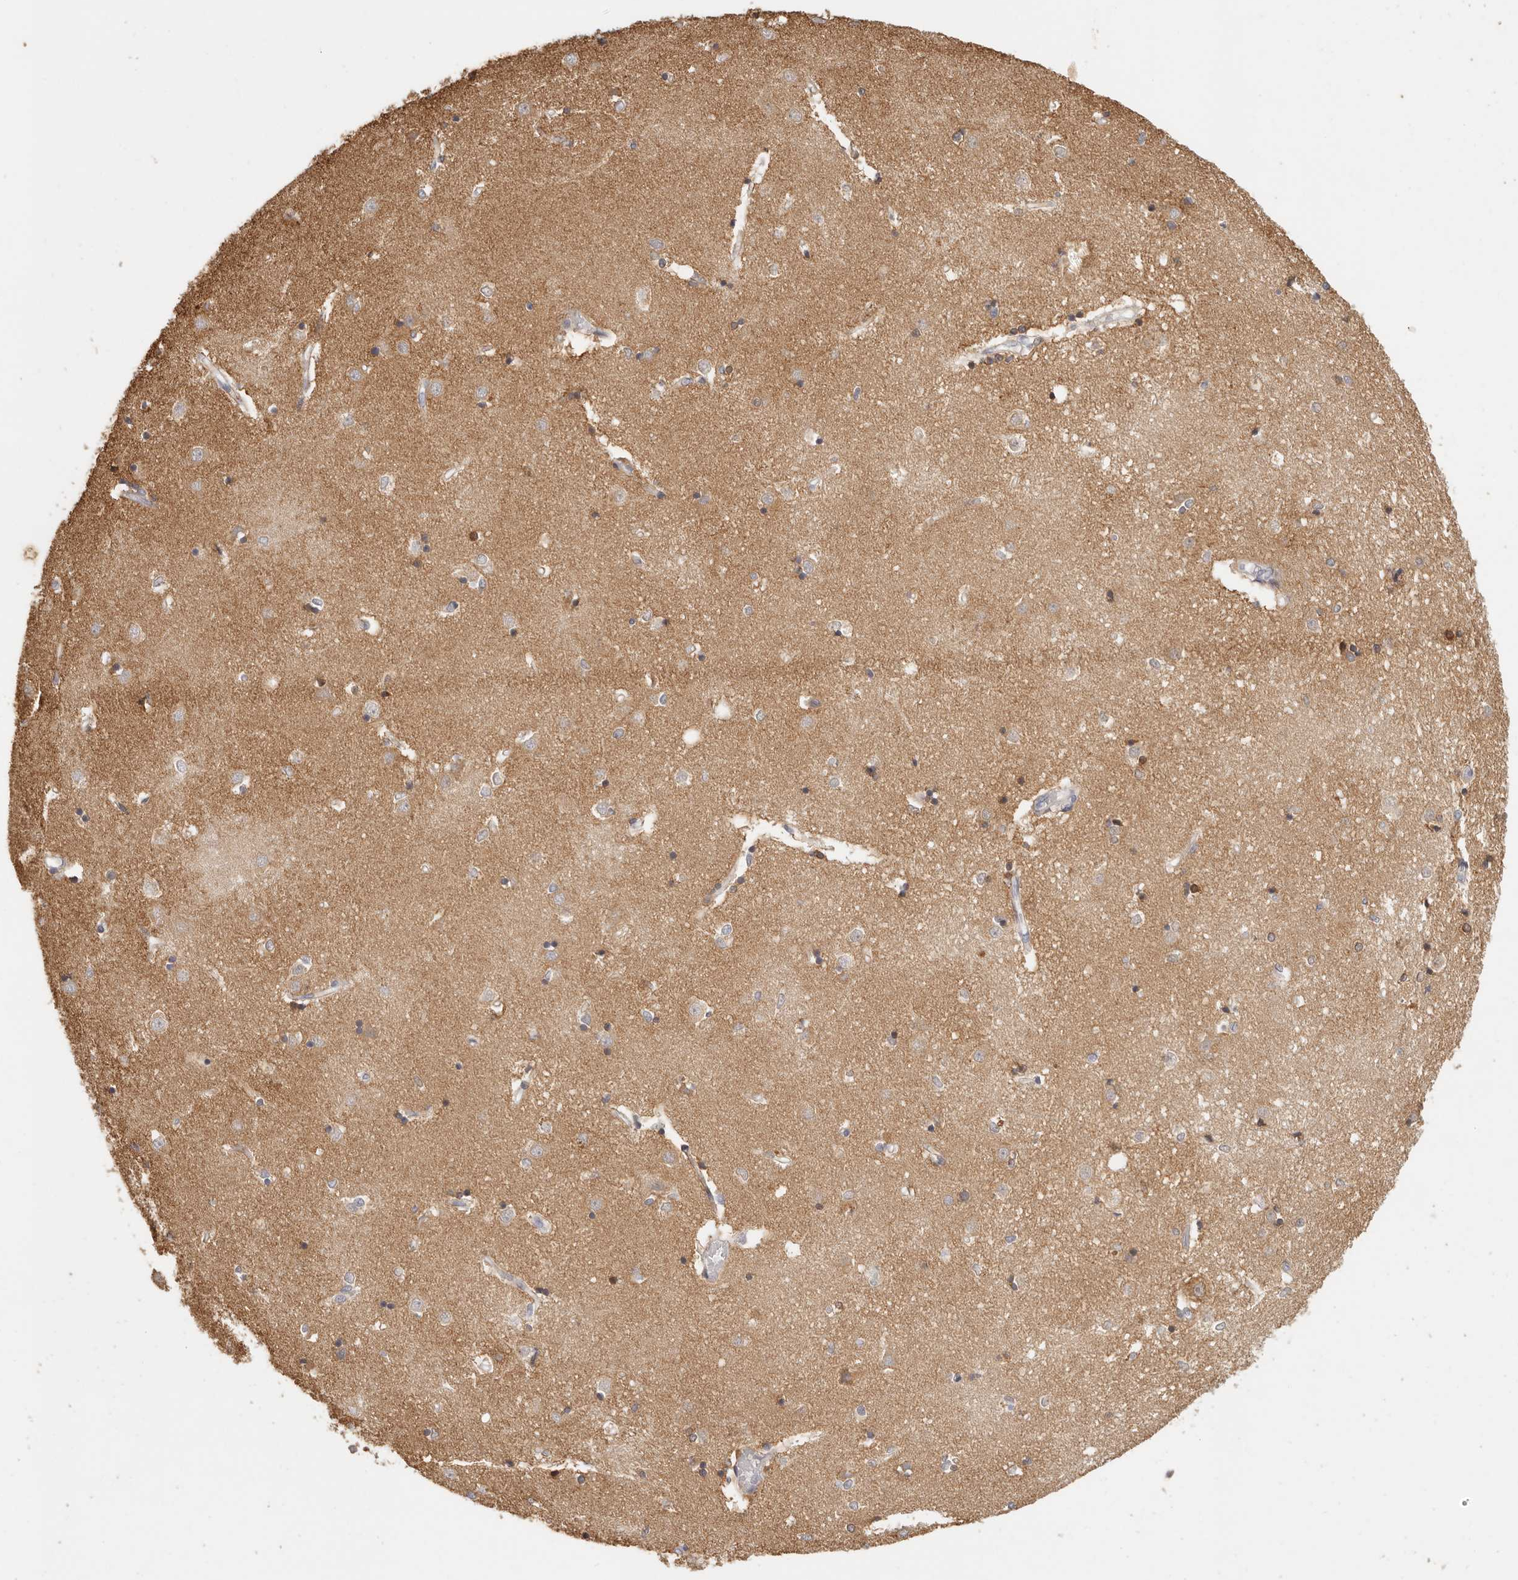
{"staining": {"intensity": "moderate", "quantity": "<25%", "location": "cytoplasmic/membranous"}, "tissue": "caudate", "cell_type": "Glial cells", "image_type": "normal", "snomed": [{"axis": "morphology", "description": "Normal tissue, NOS"}, {"axis": "topography", "description": "Lateral ventricle wall"}], "caption": "IHC staining of benign caudate, which exhibits low levels of moderate cytoplasmic/membranous expression in approximately <25% of glial cells indicating moderate cytoplasmic/membranous protein staining. The staining was performed using DAB (brown) for protein detection and nuclei were counterstained in hematoxylin (blue).", "gene": "CSK", "patient": {"sex": "male", "age": 45}}